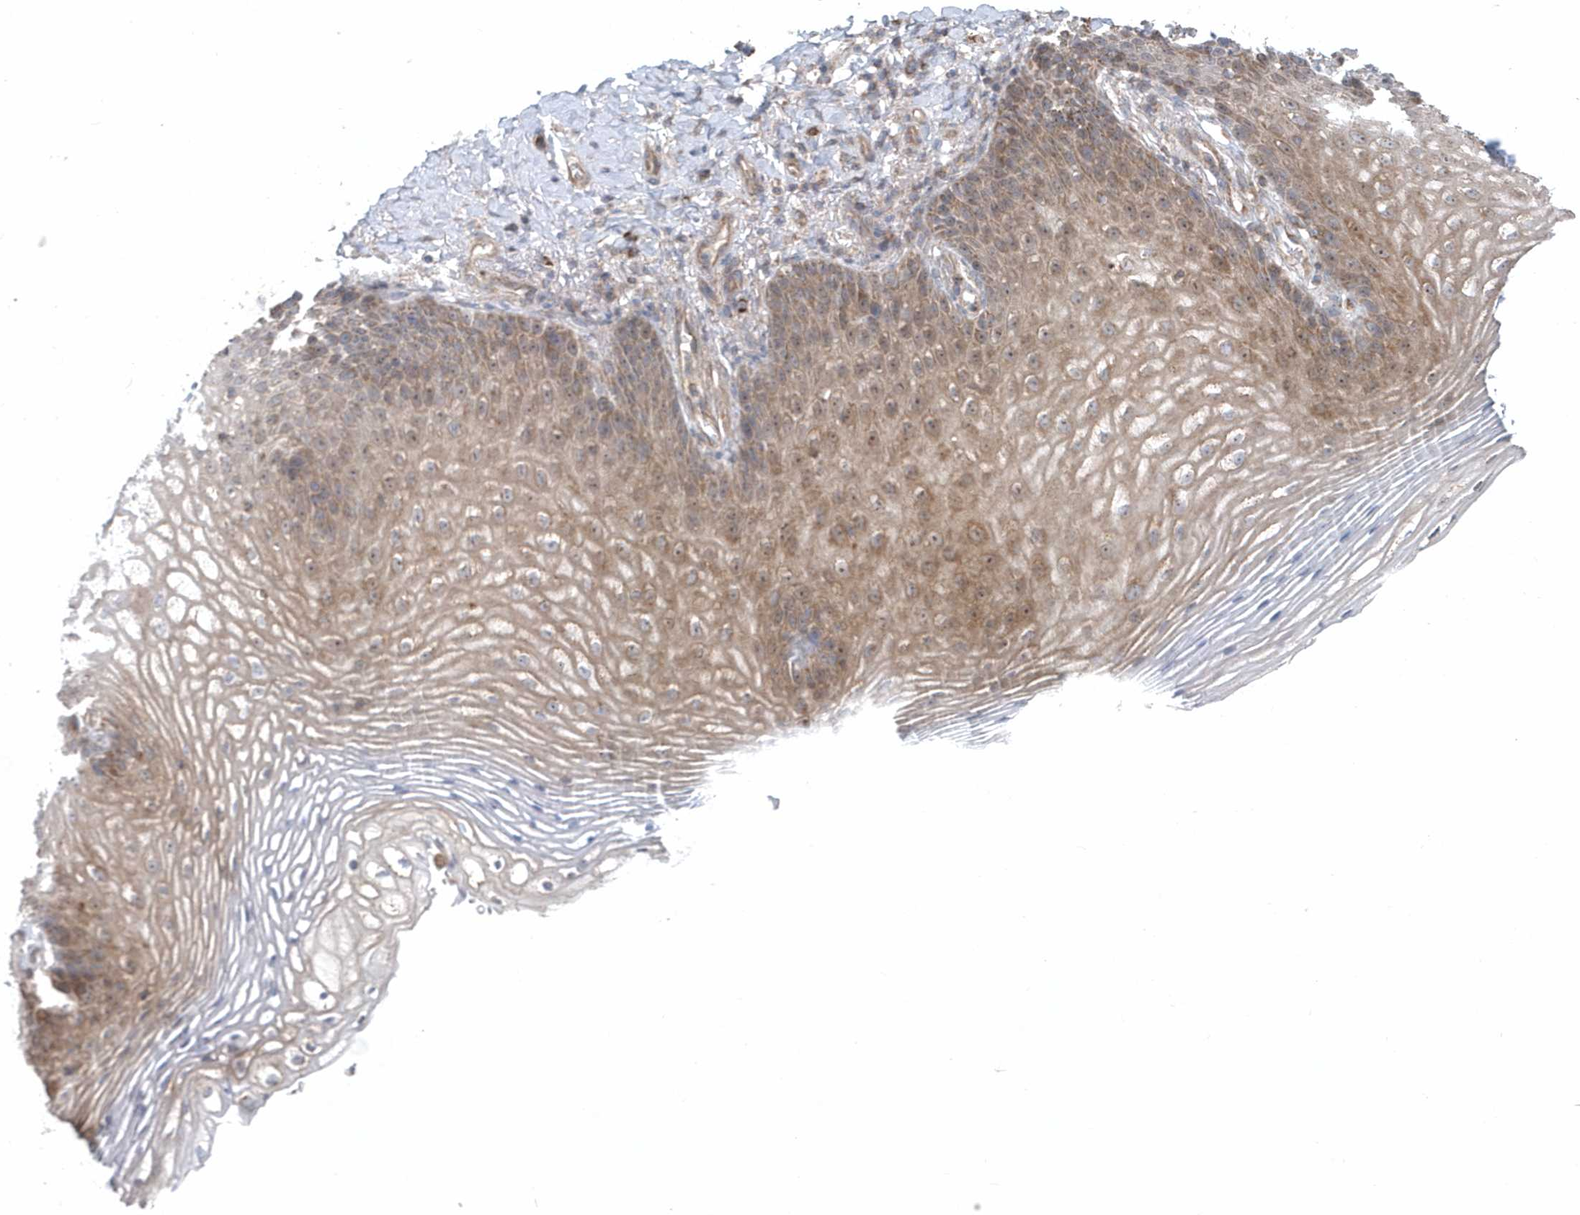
{"staining": {"intensity": "moderate", "quantity": ">75%", "location": "cytoplasmic/membranous"}, "tissue": "vagina", "cell_type": "Squamous epithelial cells", "image_type": "normal", "snomed": [{"axis": "morphology", "description": "Normal tissue, NOS"}, {"axis": "topography", "description": "Vagina"}], "caption": "Protein expression analysis of benign vagina exhibits moderate cytoplasmic/membranous positivity in approximately >75% of squamous epithelial cells.", "gene": "PPP1R7", "patient": {"sex": "female", "age": 60}}